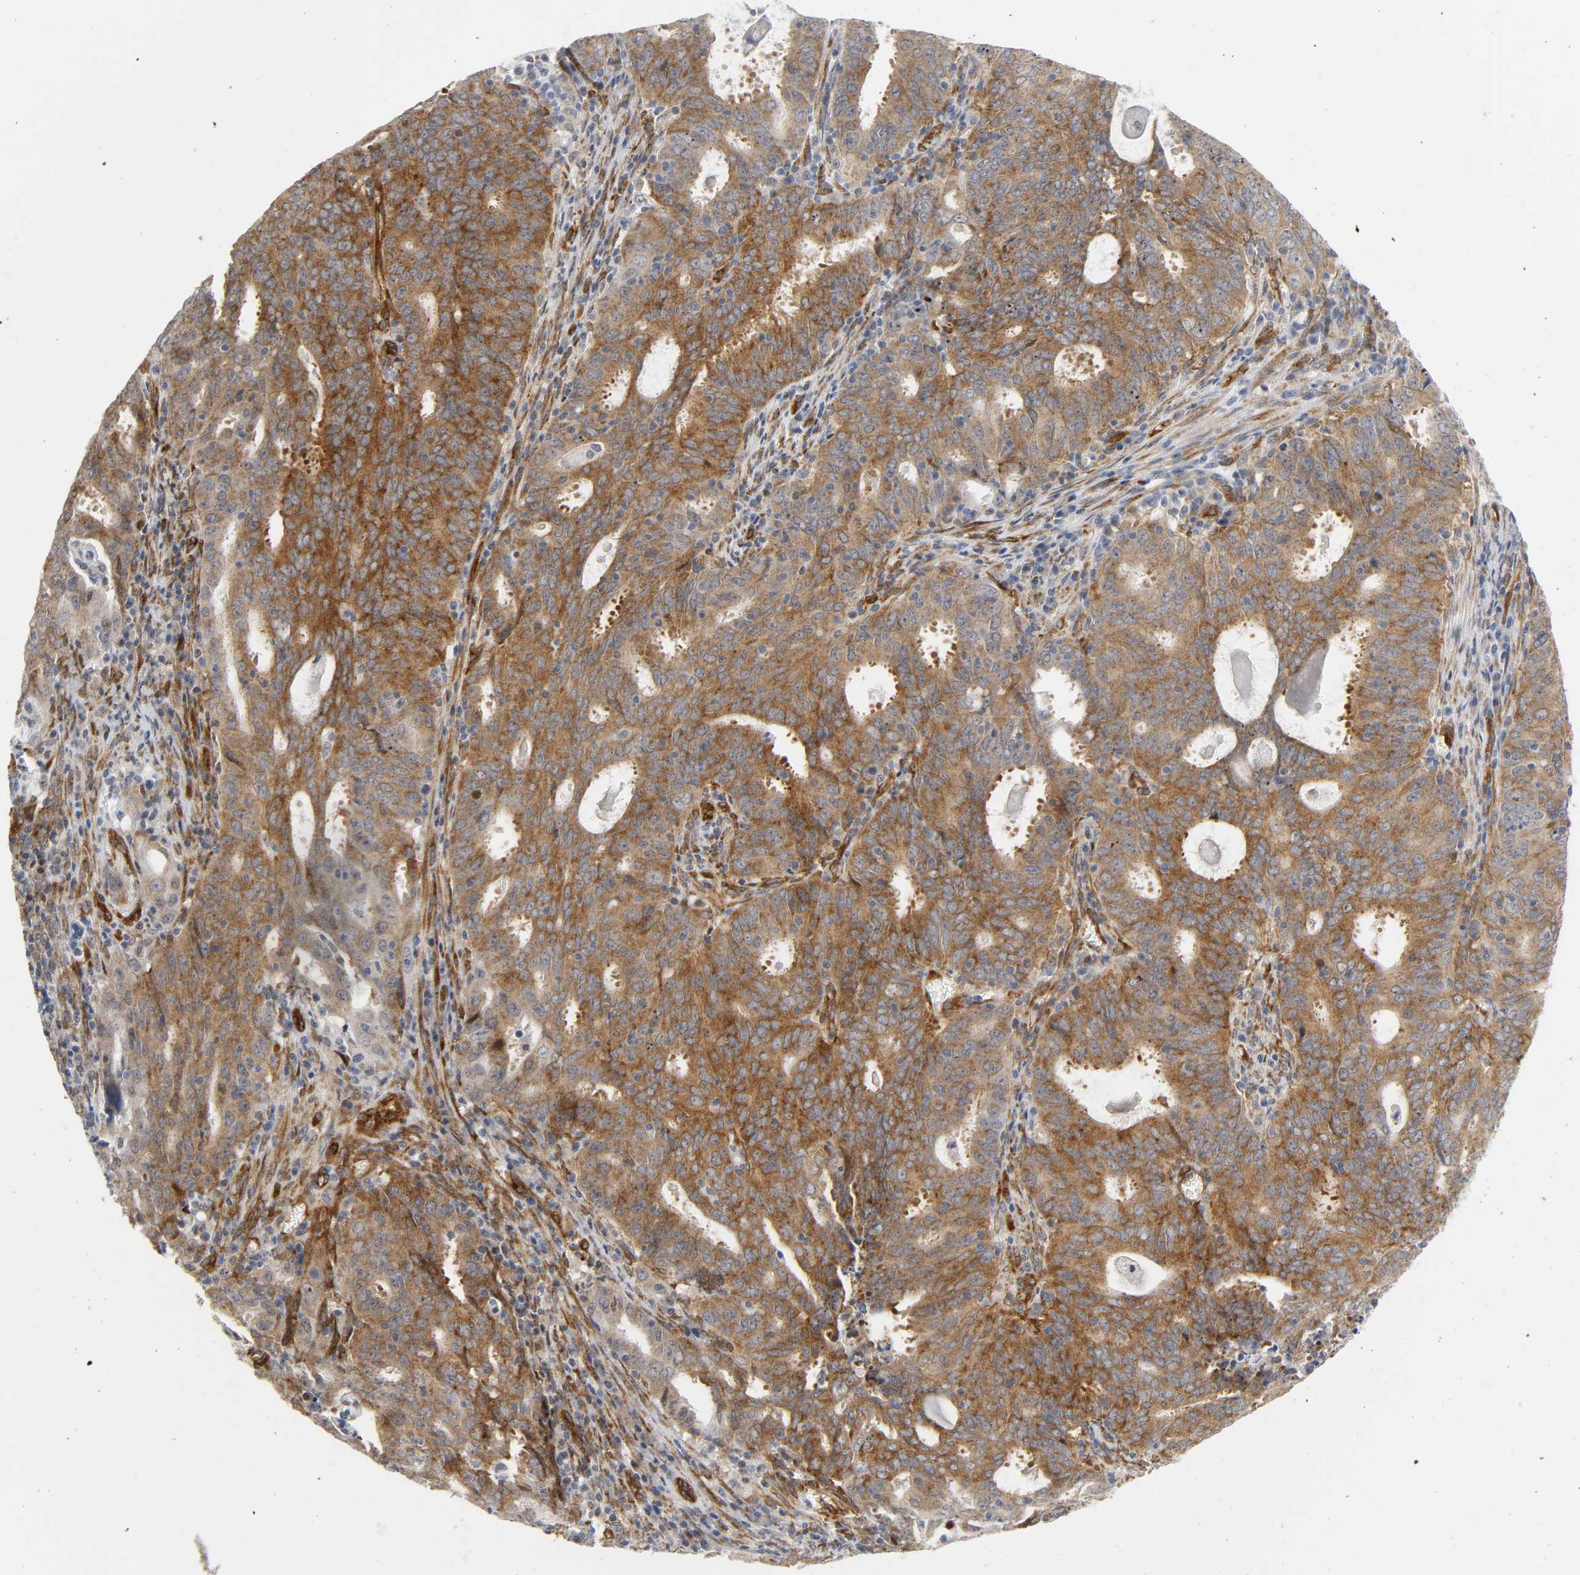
{"staining": {"intensity": "strong", "quantity": ">75%", "location": "cytoplasmic/membranous"}, "tissue": "cervical cancer", "cell_type": "Tumor cells", "image_type": "cancer", "snomed": [{"axis": "morphology", "description": "Adenocarcinoma, NOS"}, {"axis": "topography", "description": "Cervix"}], "caption": "Human cervical cancer (adenocarcinoma) stained for a protein (brown) shows strong cytoplasmic/membranous positive positivity in about >75% of tumor cells.", "gene": "DOCK1", "patient": {"sex": "female", "age": 44}}